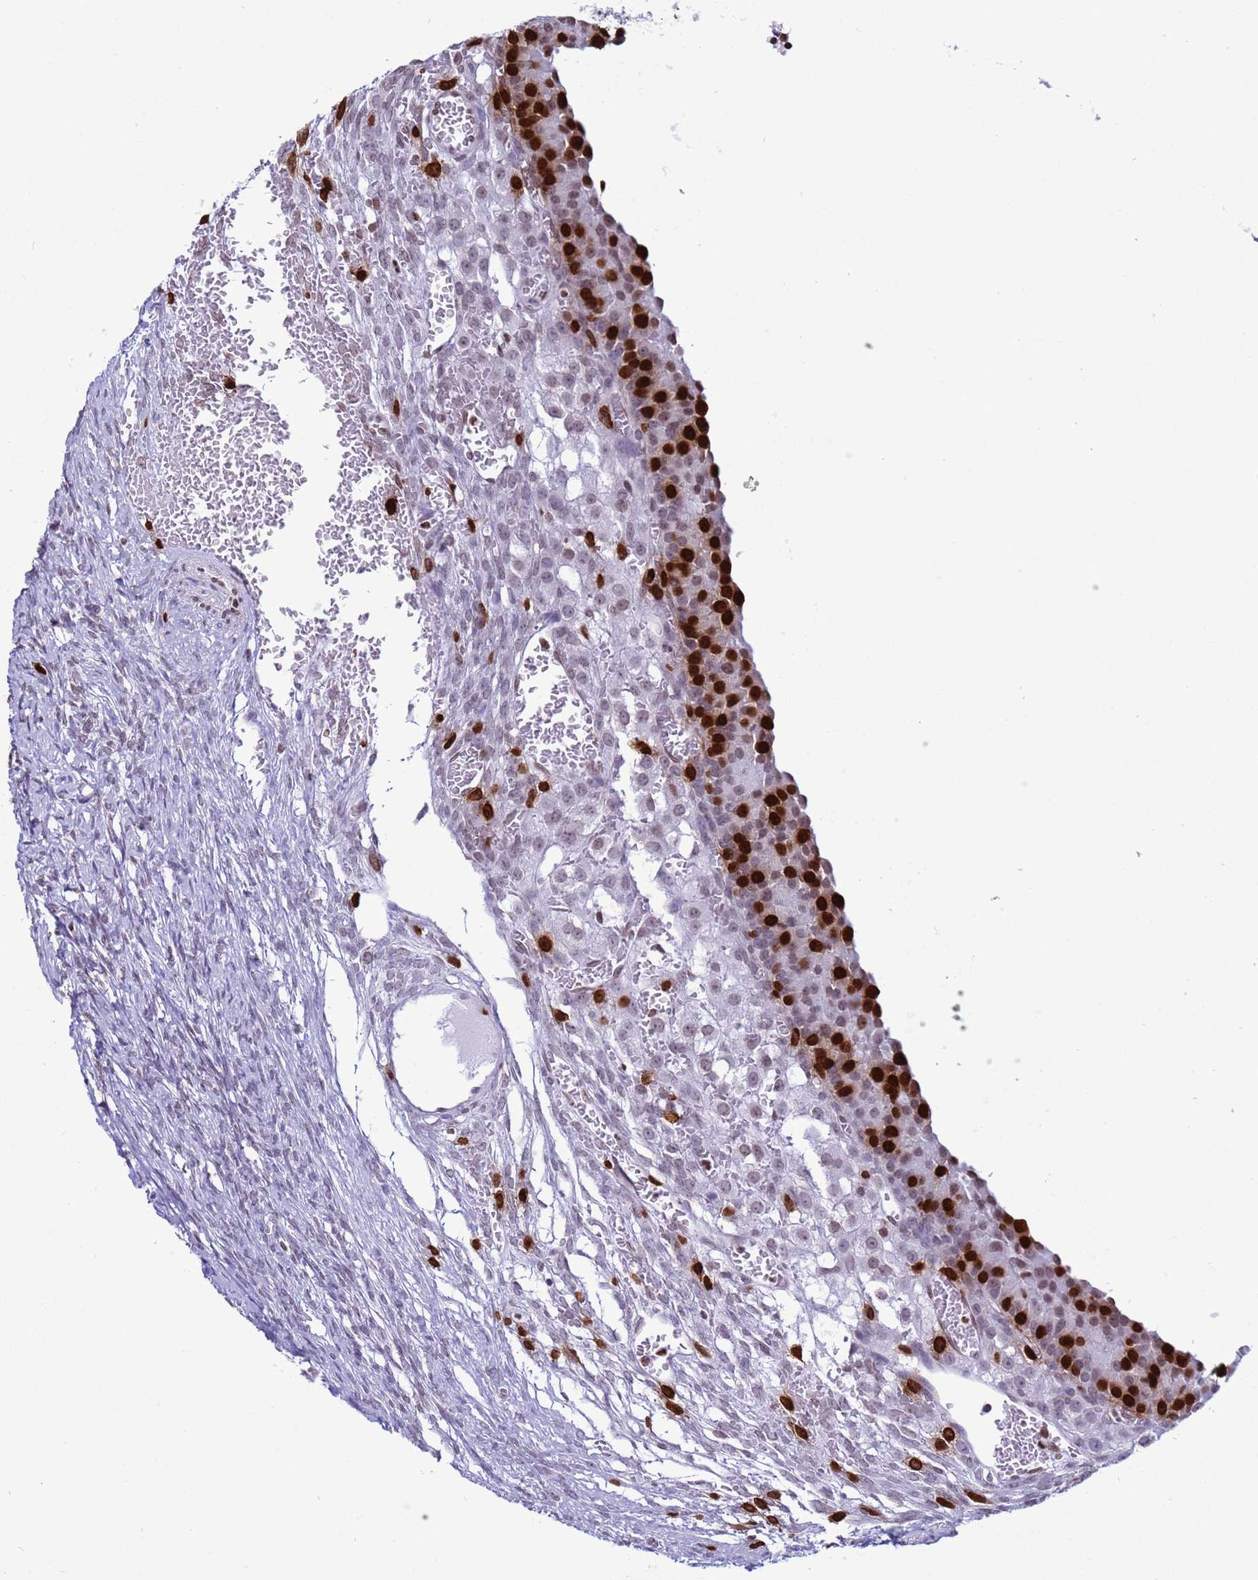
{"staining": {"intensity": "strong", "quantity": ">75%", "location": "nuclear"}, "tissue": "ovary", "cell_type": "Follicle cells", "image_type": "normal", "snomed": [{"axis": "morphology", "description": "Normal tissue, NOS"}, {"axis": "topography", "description": "Ovary"}], "caption": "A brown stain shows strong nuclear positivity of a protein in follicle cells of unremarkable human ovary. (Brightfield microscopy of DAB IHC at high magnification).", "gene": "H4C11", "patient": {"sex": "female", "age": 39}}